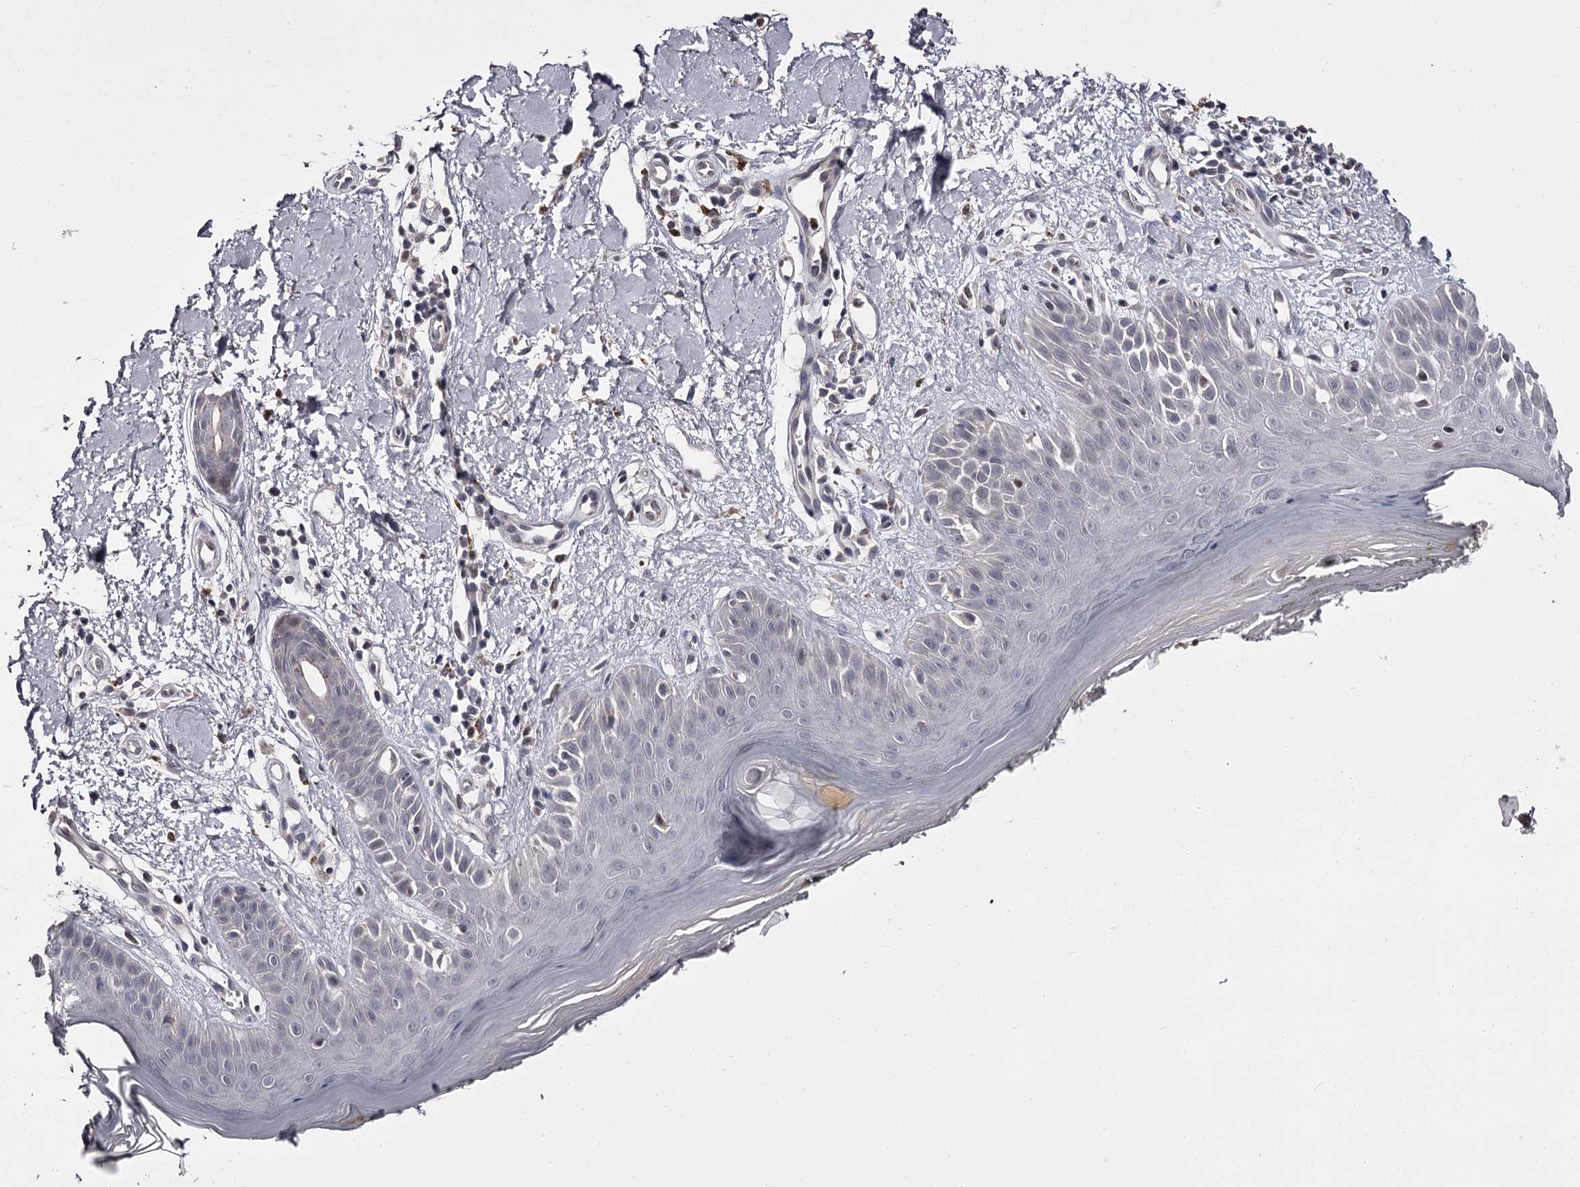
{"staining": {"intensity": "negative", "quantity": "none", "location": "none"}, "tissue": "skin", "cell_type": "Fibroblasts", "image_type": "normal", "snomed": [{"axis": "morphology", "description": "Normal tissue, NOS"}, {"axis": "topography", "description": "Skin"}], "caption": "DAB immunohistochemical staining of normal human skin shows no significant expression in fibroblasts.", "gene": "SLC32A1", "patient": {"sex": "female", "age": 64}}